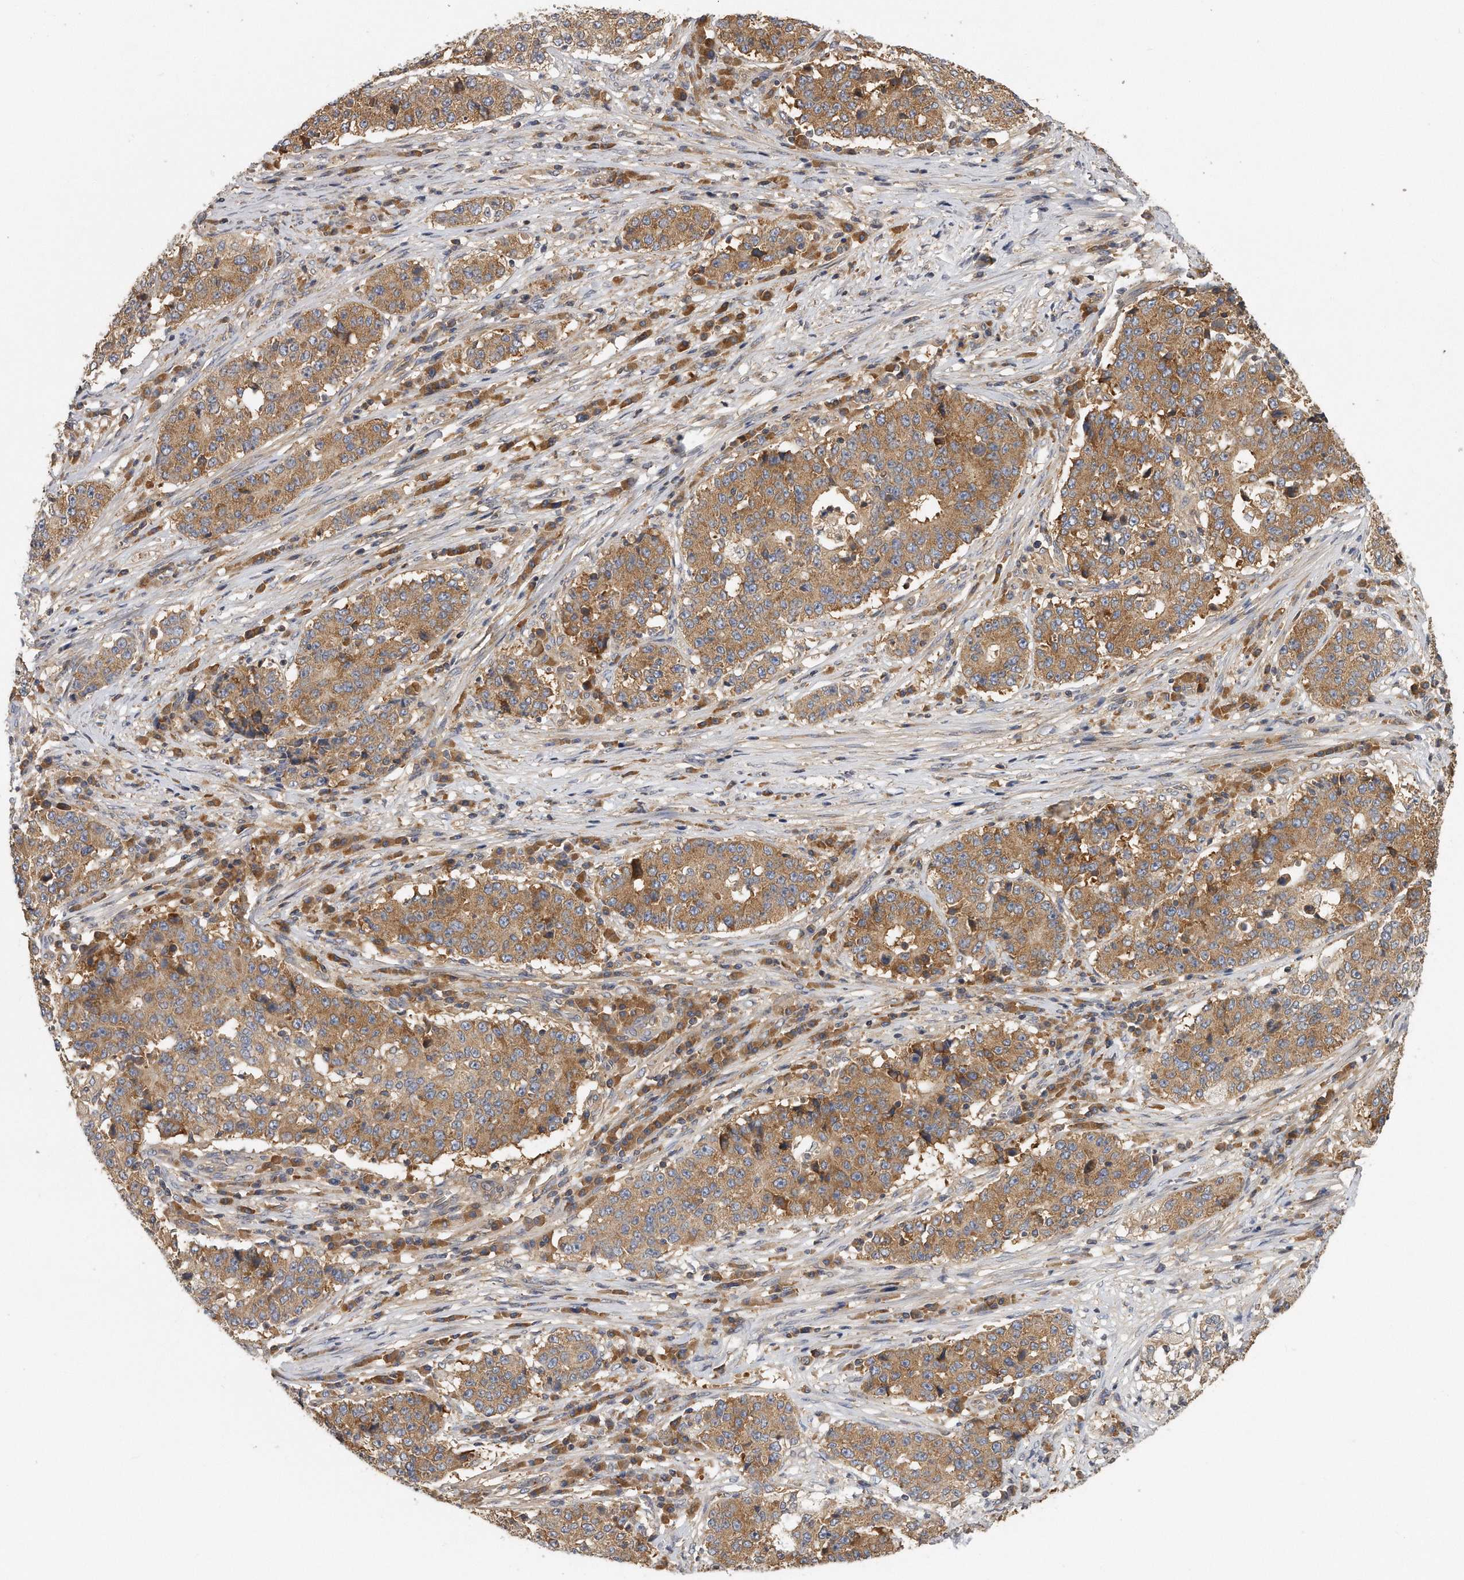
{"staining": {"intensity": "moderate", "quantity": ">75%", "location": "cytoplasmic/membranous"}, "tissue": "stomach cancer", "cell_type": "Tumor cells", "image_type": "cancer", "snomed": [{"axis": "morphology", "description": "Adenocarcinoma, NOS"}, {"axis": "topography", "description": "Stomach"}], "caption": "Immunohistochemistry staining of adenocarcinoma (stomach), which exhibits medium levels of moderate cytoplasmic/membranous positivity in approximately >75% of tumor cells indicating moderate cytoplasmic/membranous protein expression. The staining was performed using DAB (3,3'-diaminobenzidine) (brown) for protein detection and nuclei were counterstained in hematoxylin (blue).", "gene": "EIF3I", "patient": {"sex": "male", "age": 59}}